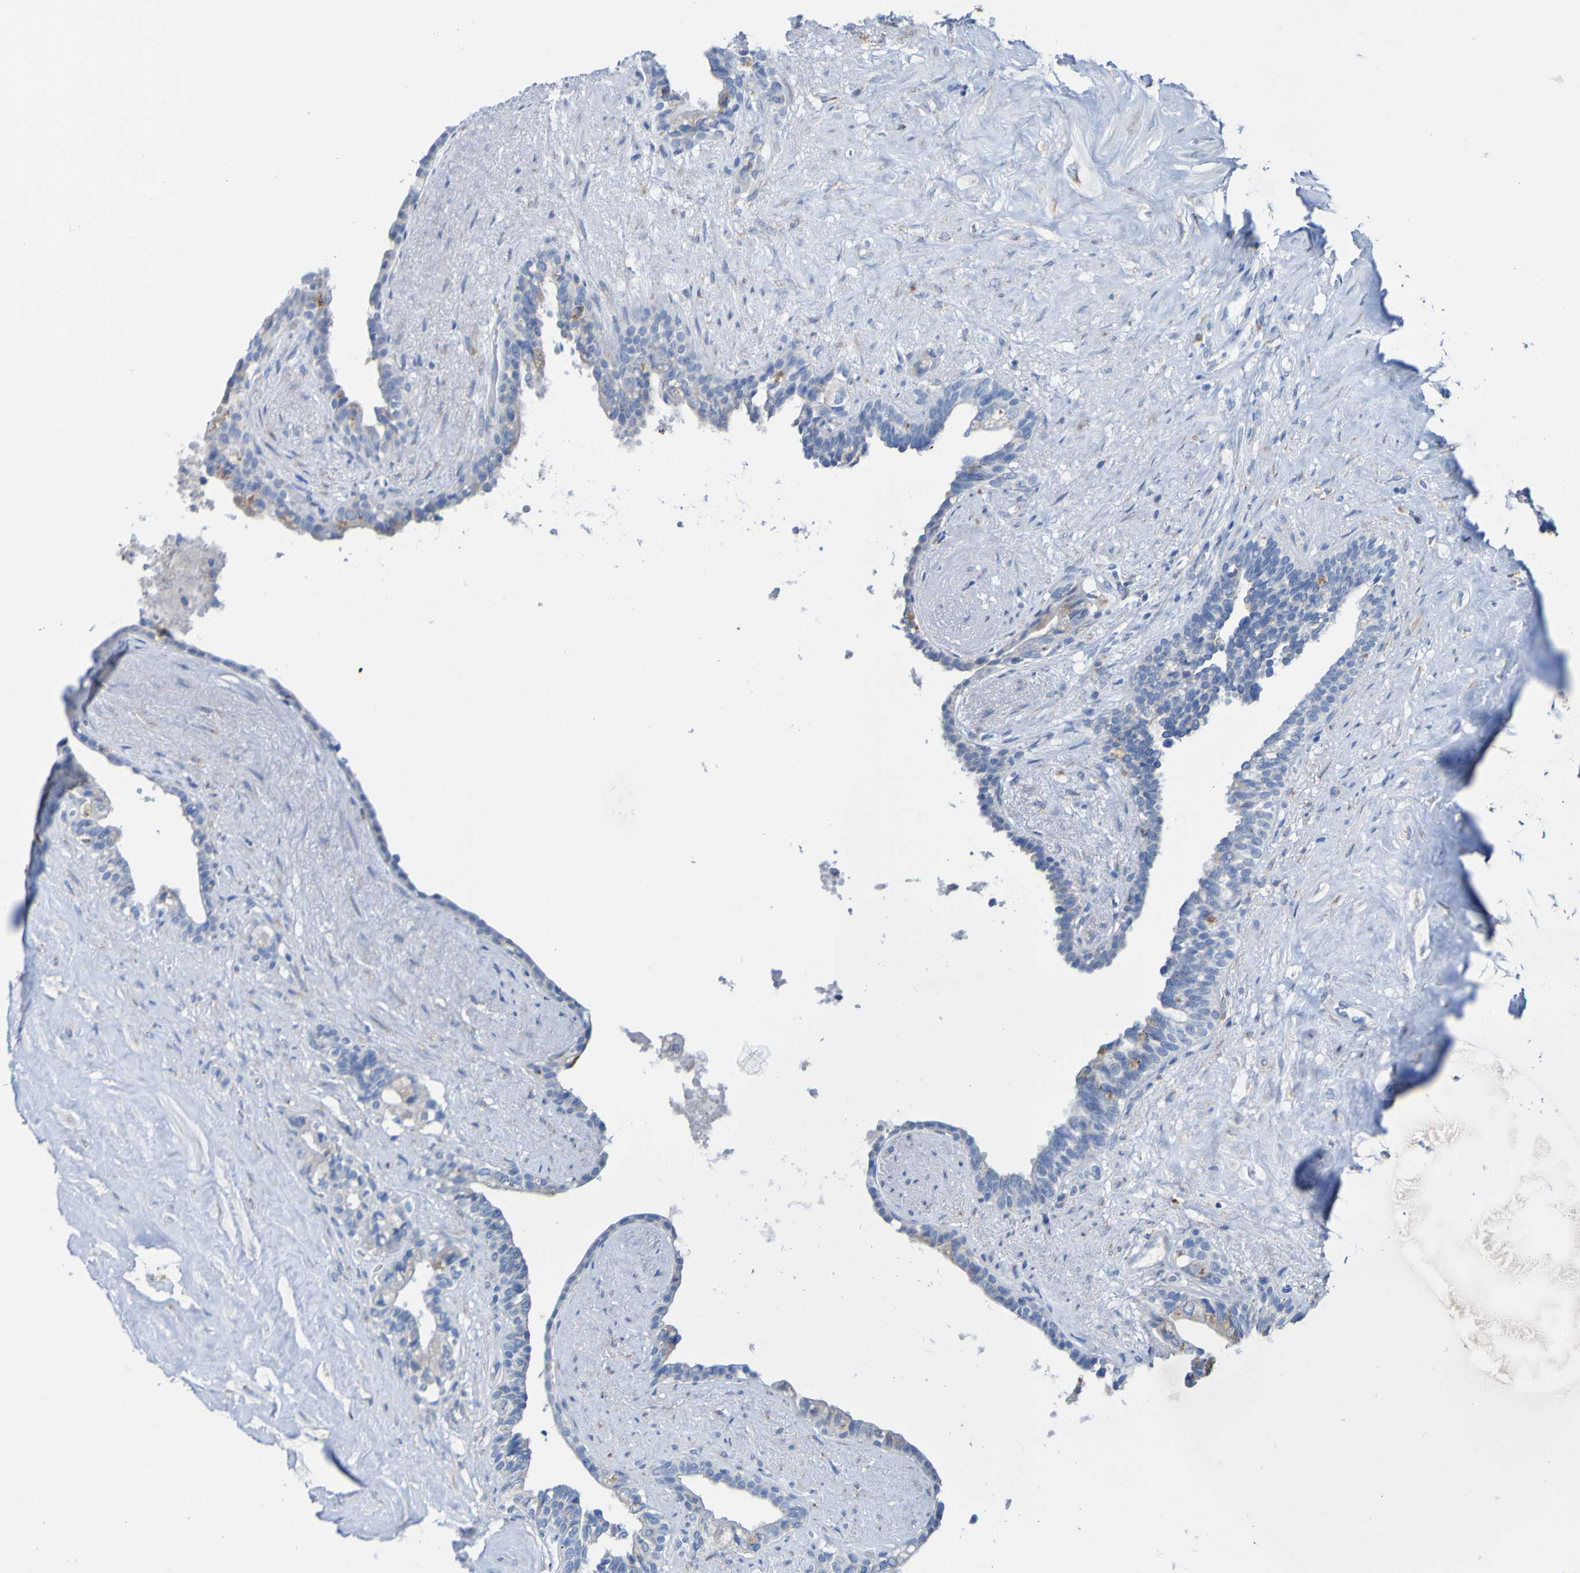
{"staining": {"intensity": "negative", "quantity": "none", "location": "none"}, "tissue": "seminal vesicle", "cell_type": "Glandular cells", "image_type": "normal", "snomed": [{"axis": "morphology", "description": "Normal tissue, NOS"}, {"axis": "topography", "description": "Seminal veicle"}], "caption": "A high-resolution photomicrograph shows immunohistochemistry staining of unremarkable seminal vesicle, which reveals no significant expression in glandular cells. (Stains: DAB immunohistochemistry (IHC) with hematoxylin counter stain, Microscopy: brightfield microscopy at high magnification).", "gene": "ACMSD", "patient": {"sex": "male", "age": 63}}